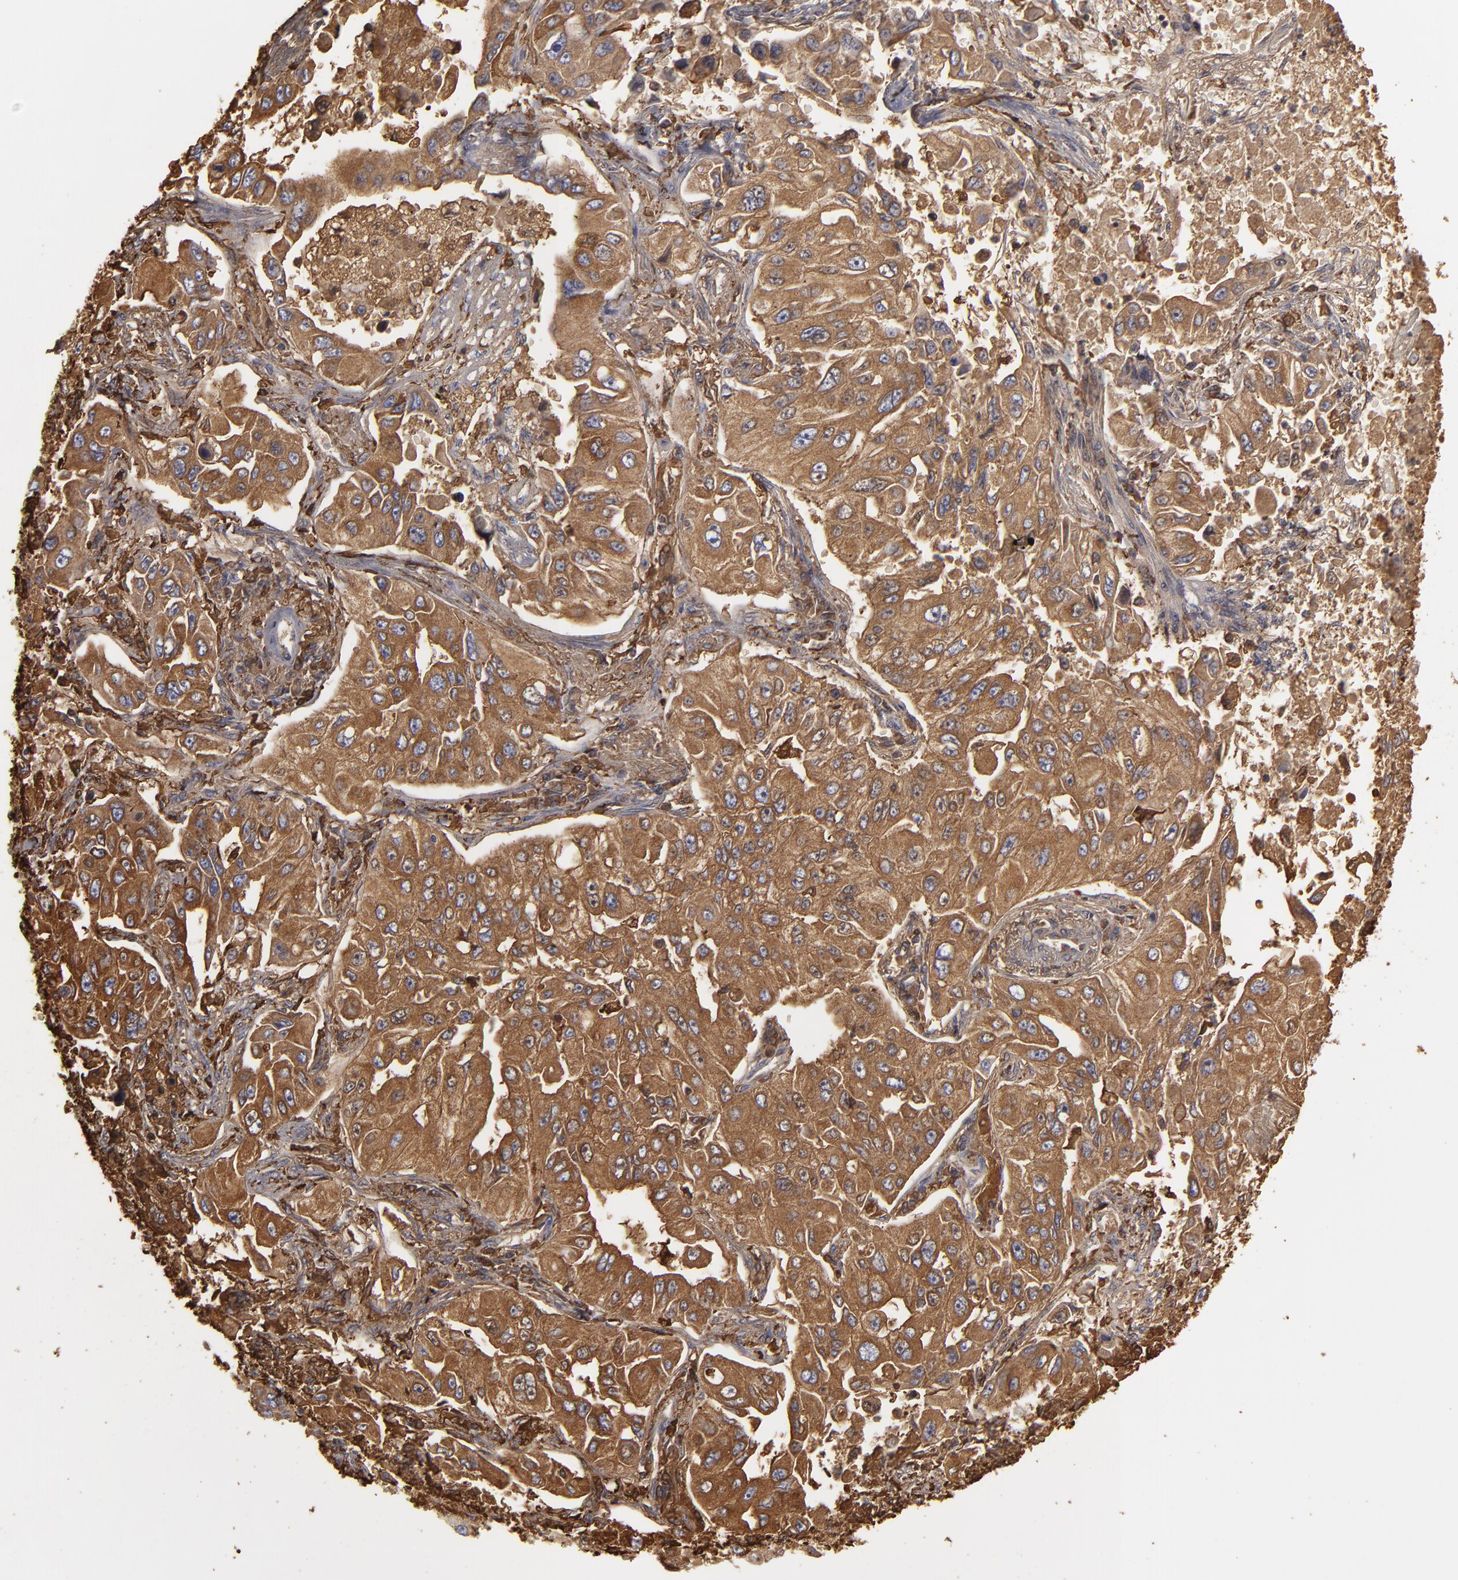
{"staining": {"intensity": "strong", "quantity": ">75%", "location": "cytoplasmic/membranous"}, "tissue": "lung cancer", "cell_type": "Tumor cells", "image_type": "cancer", "snomed": [{"axis": "morphology", "description": "Adenocarcinoma, NOS"}, {"axis": "topography", "description": "Lung"}], "caption": "Lung adenocarcinoma stained for a protein exhibits strong cytoplasmic/membranous positivity in tumor cells.", "gene": "ODC1", "patient": {"sex": "male", "age": 84}}